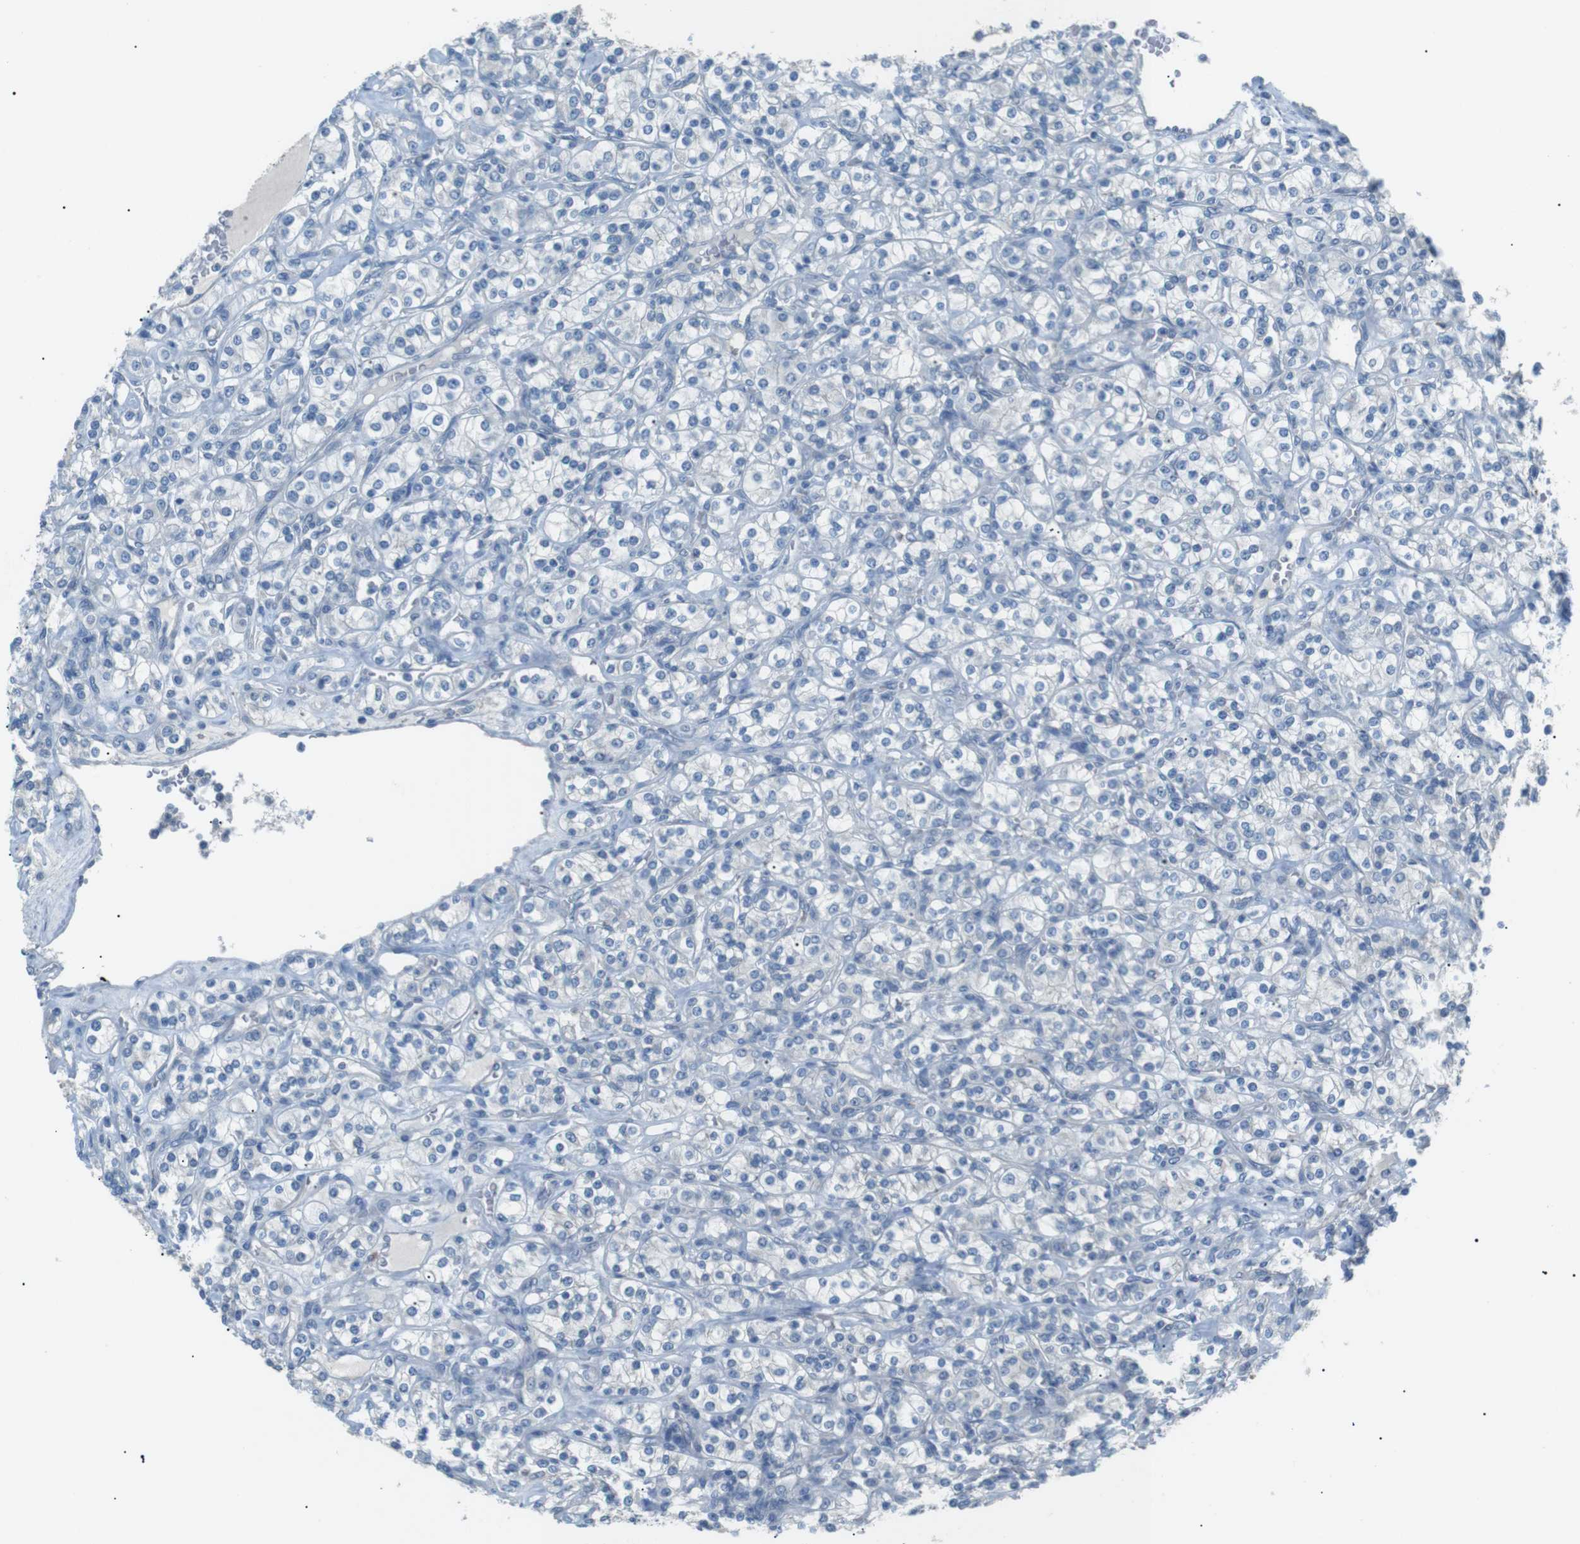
{"staining": {"intensity": "negative", "quantity": "none", "location": "none"}, "tissue": "renal cancer", "cell_type": "Tumor cells", "image_type": "cancer", "snomed": [{"axis": "morphology", "description": "Adenocarcinoma, NOS"}, {"axis": "topography", "description": "Kidney"}], "caption": "This is a micrograph of immunohistochemistry (IHC) staining of renal cancer (adenocarcinoma), which shows no expression in tumor cells. (Brightfield microscopy of DAB immunohistochemistry (IHC) at high magnification).", "gene": "CDH26", "patient": {"sex": "male", "age": 77}}